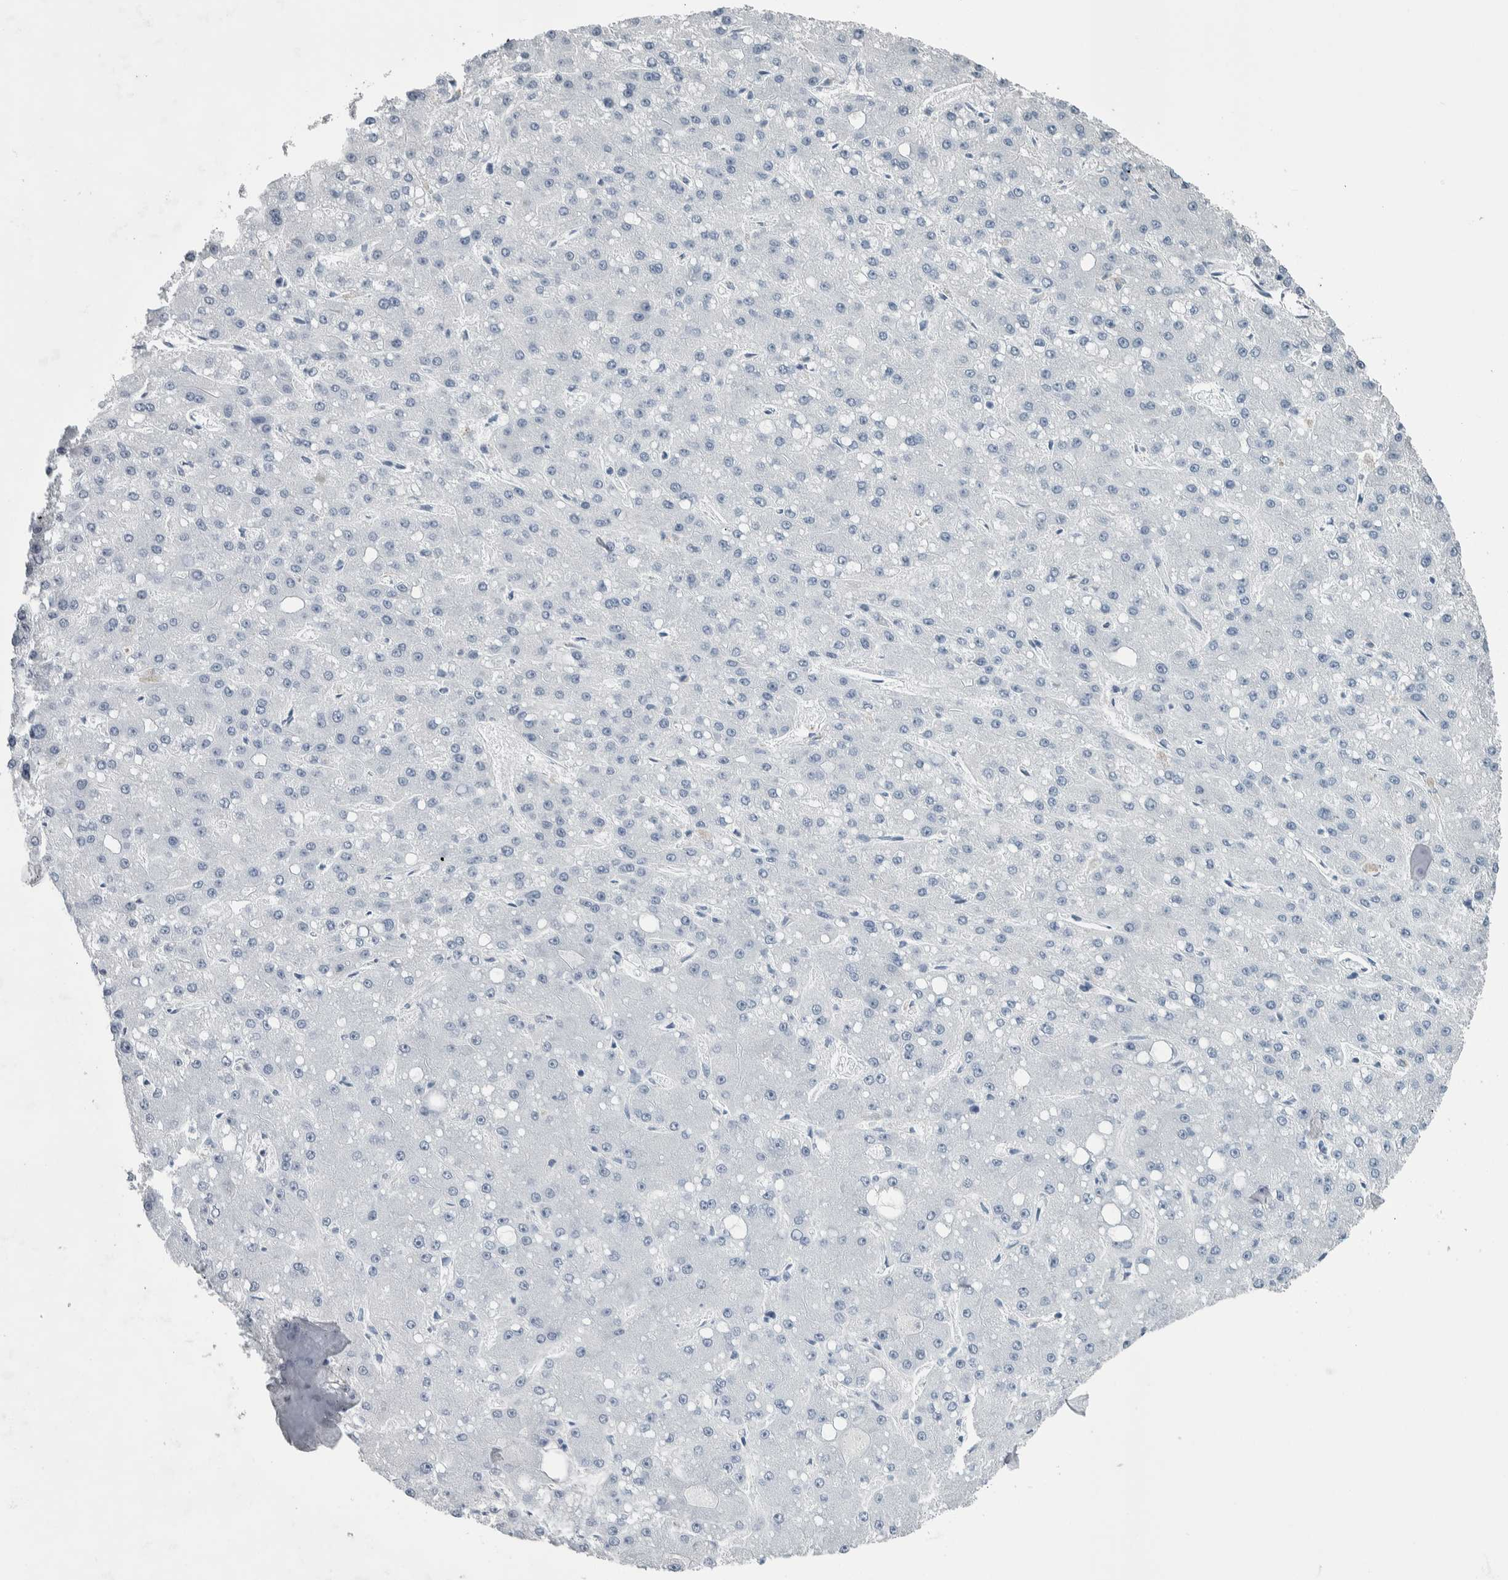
{"staining": {"intensity": "negative", "quantity": "none", "location": "none"}, "tissue": "liver cancer", "cell_type": "Tumor cells", "image_type": "cancer", "snomed": [{"axis": "morphology", "description": "Carcinoma, Hepatocellular, NOS"}, {"axis": "topography", "description": "Liver"}], "caption": "Immunohistochemistry of hepatocellular carcinoma (liver) demonstrates no positivity in tumor cells. (DAB IHC visualized using brightfield microscopy, high magnification).", "gene": "SKAP2", "patient": {"sex": "male", "age": 67}}